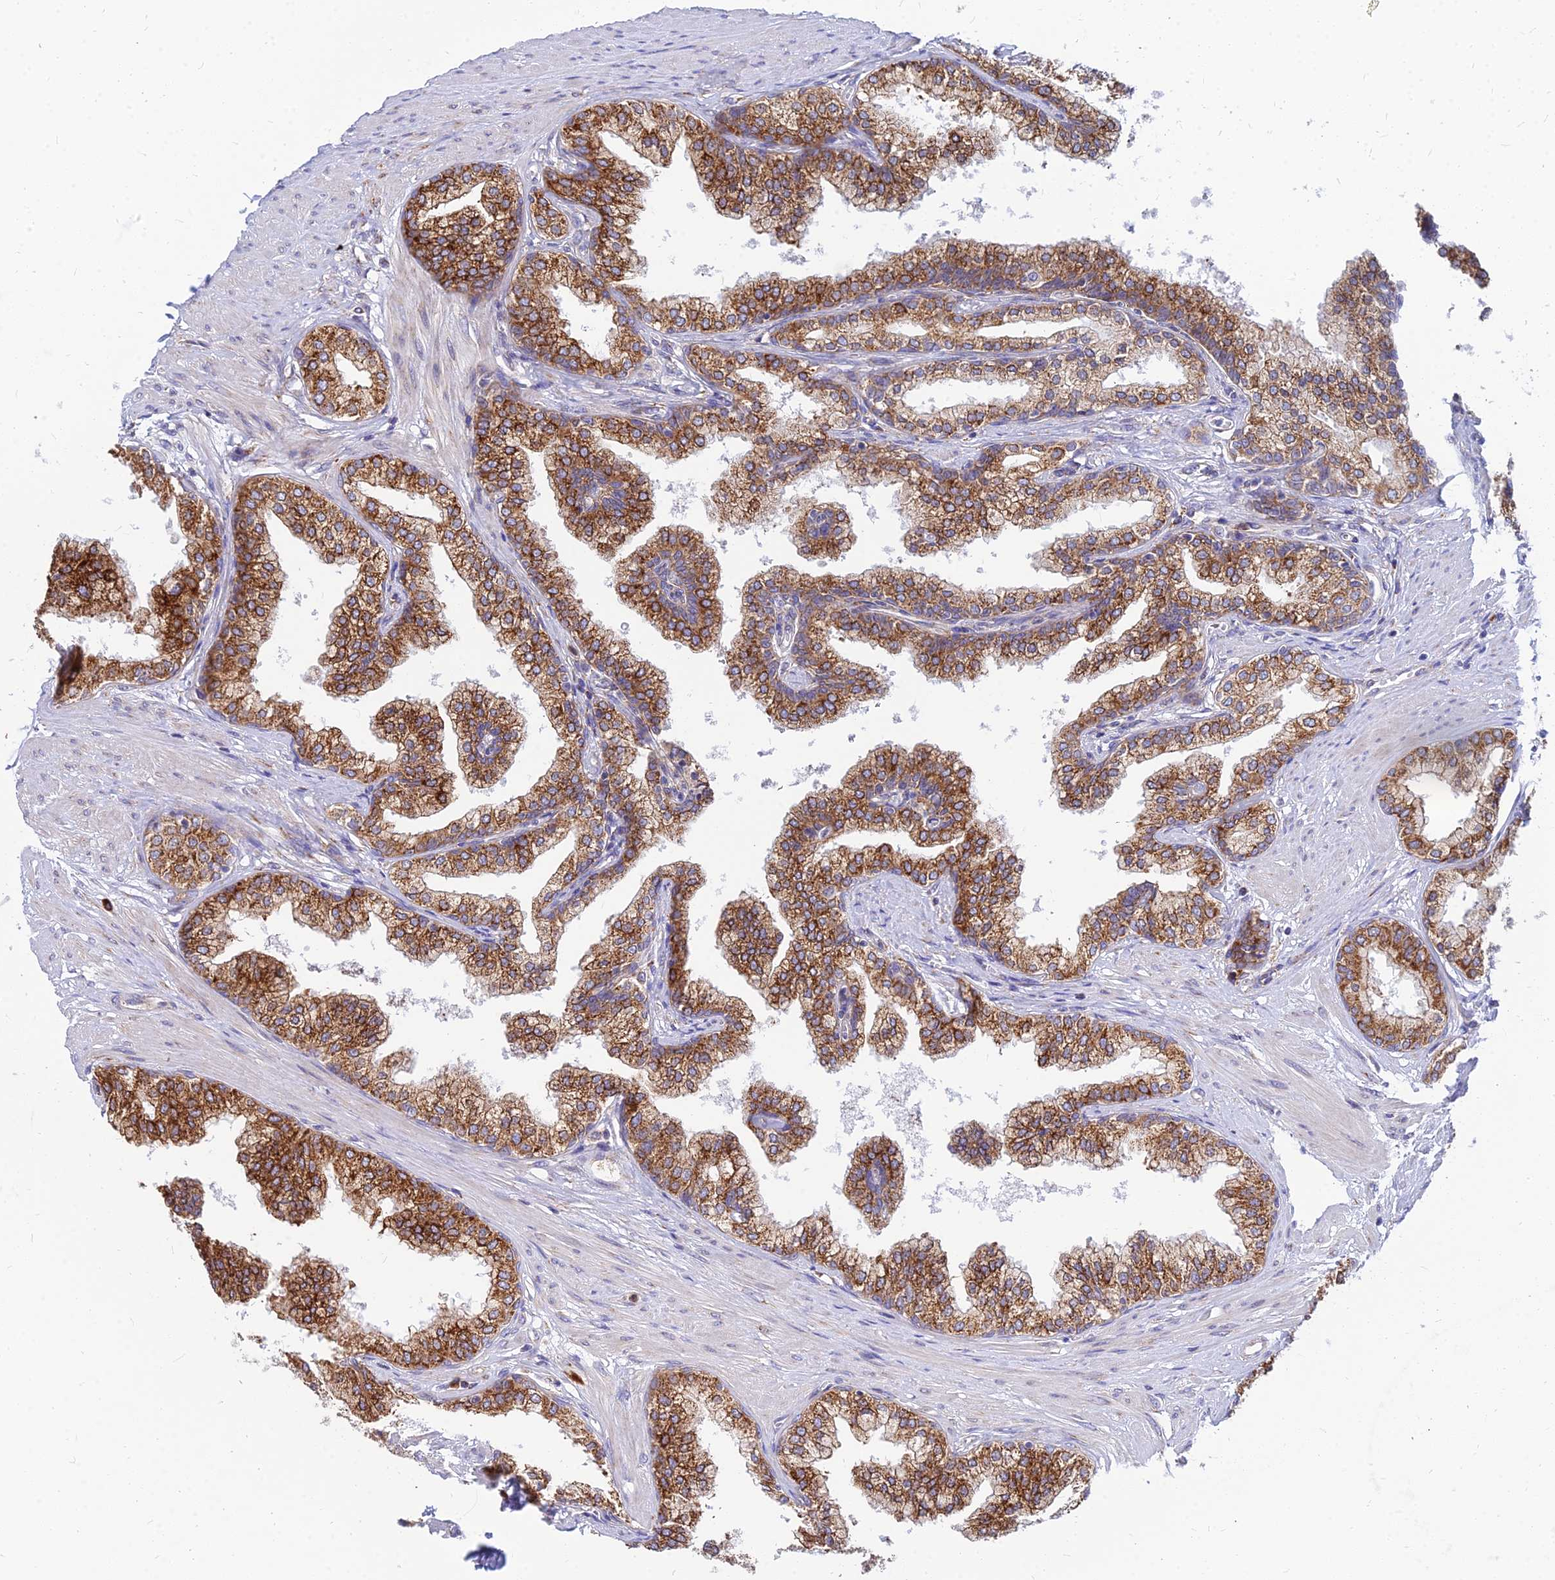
{"staining": {"intensity": "strong", "quantity": ">75%", "location": "cytoplasmic/membranous"}, "tissue": "prostate", "cell_type": "Glandular cells", "image_type": "normal", "snomed": [{"axis": "morphology", "description": "Normal tissue, NOS"}, {"axis": "topography", "description": "Prostate"}], "caption": "This histopathology image displays IHC staining of normal human prostate, with high strong cytoplasmic/membranous staining in approximately >75% of glandular cells.", "gene": "CCT6A", "patient": {"sex": "male", "age": 60}}